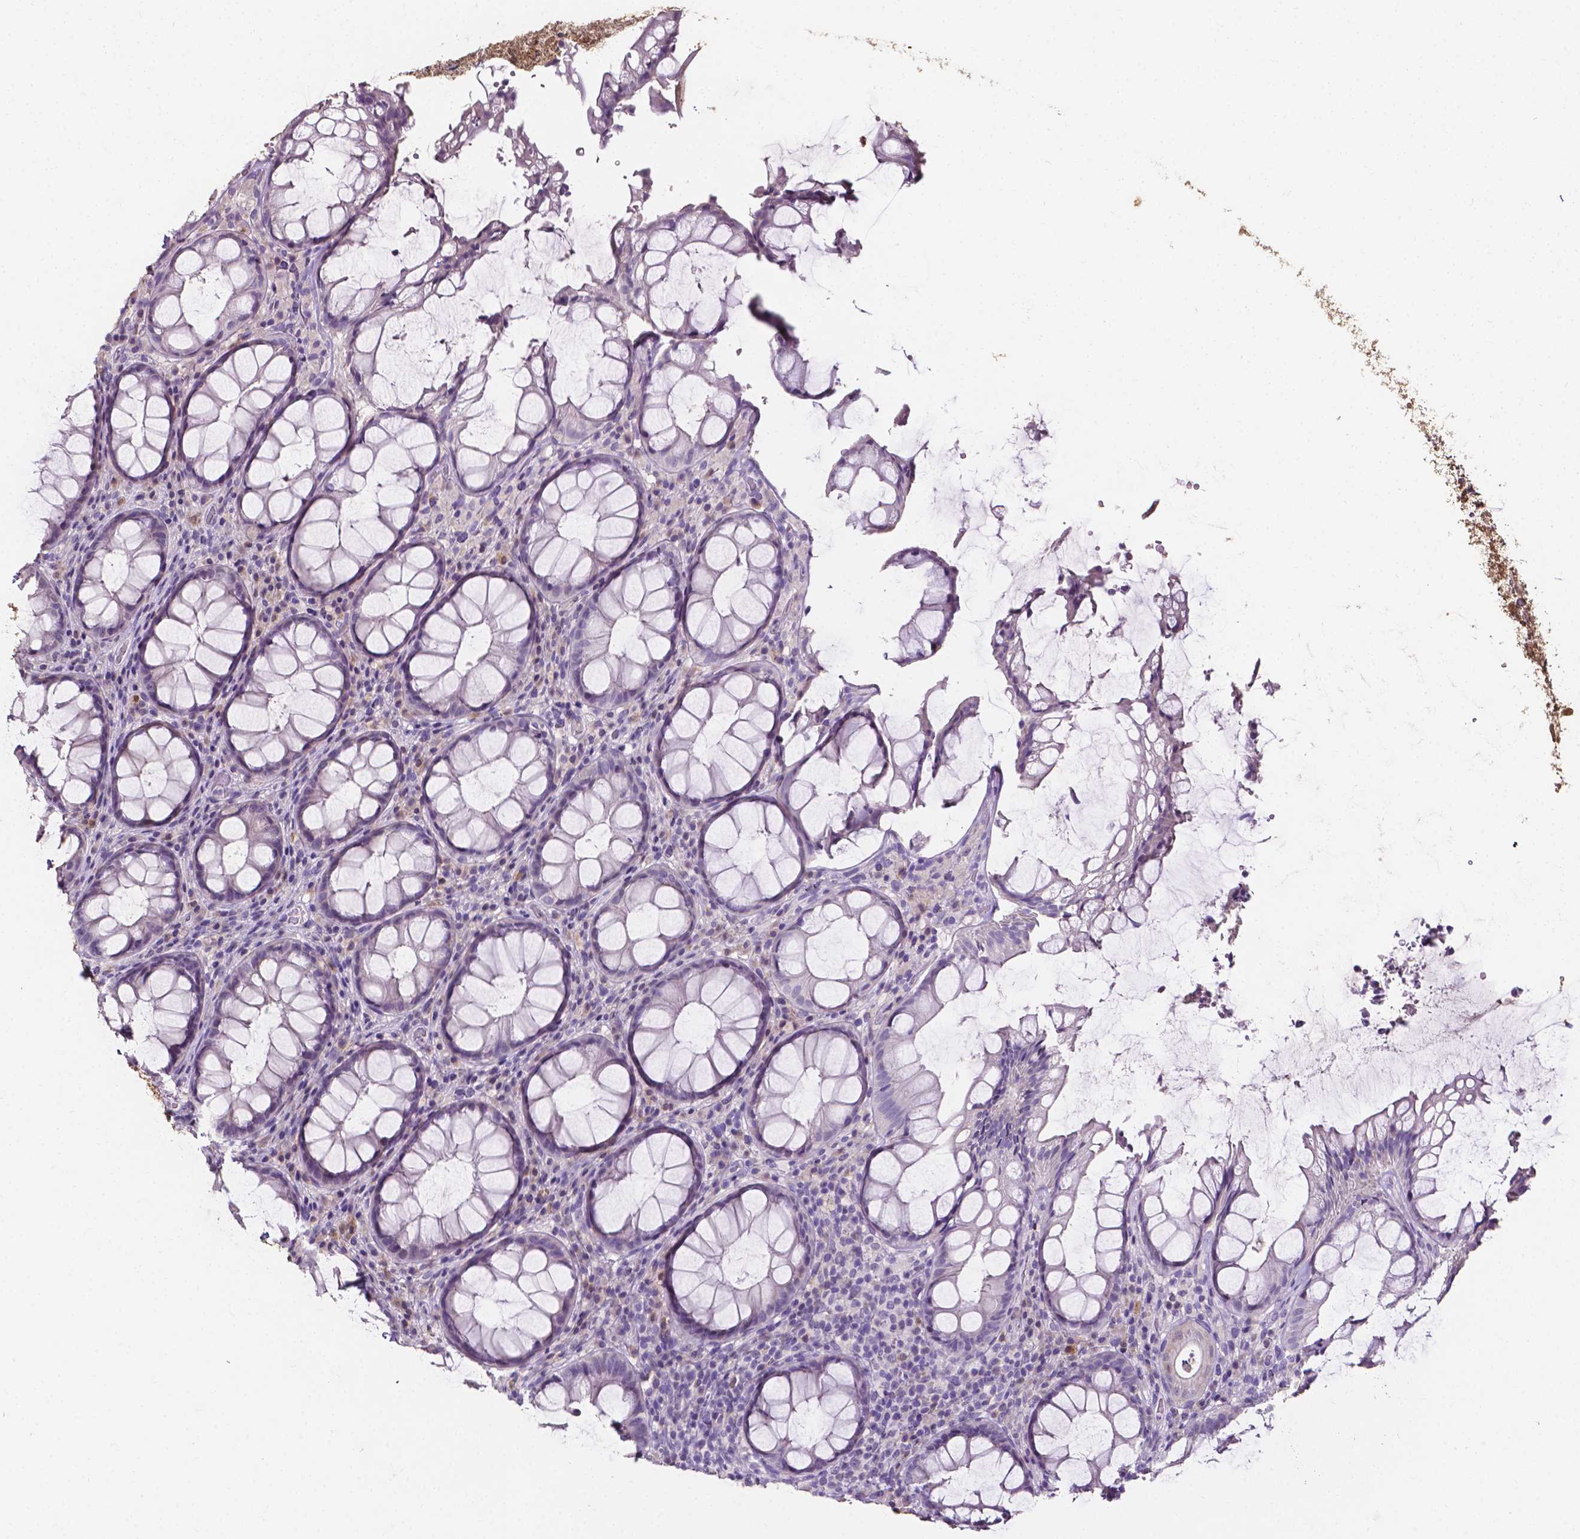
{"staining": {"intensity": "negative", "quantity": "none", "location": "none"}, "tissue": "rectum", "cell_type": "Glandular cells", "image_type": "normal", "snomed": [{"axis": "morphology", "description": "Normal tissue, NOS"}, {"axis": "topography", "description": "Rectum"}], "caption": "This micrograph is of unremarkable rectum stained with IHC to label a protein in brown with the nuclei are counter-stained blue. There is no expression in glandular cells.", "gene": "PSAT1", "patient": {"sex": "male", "age": 72}}